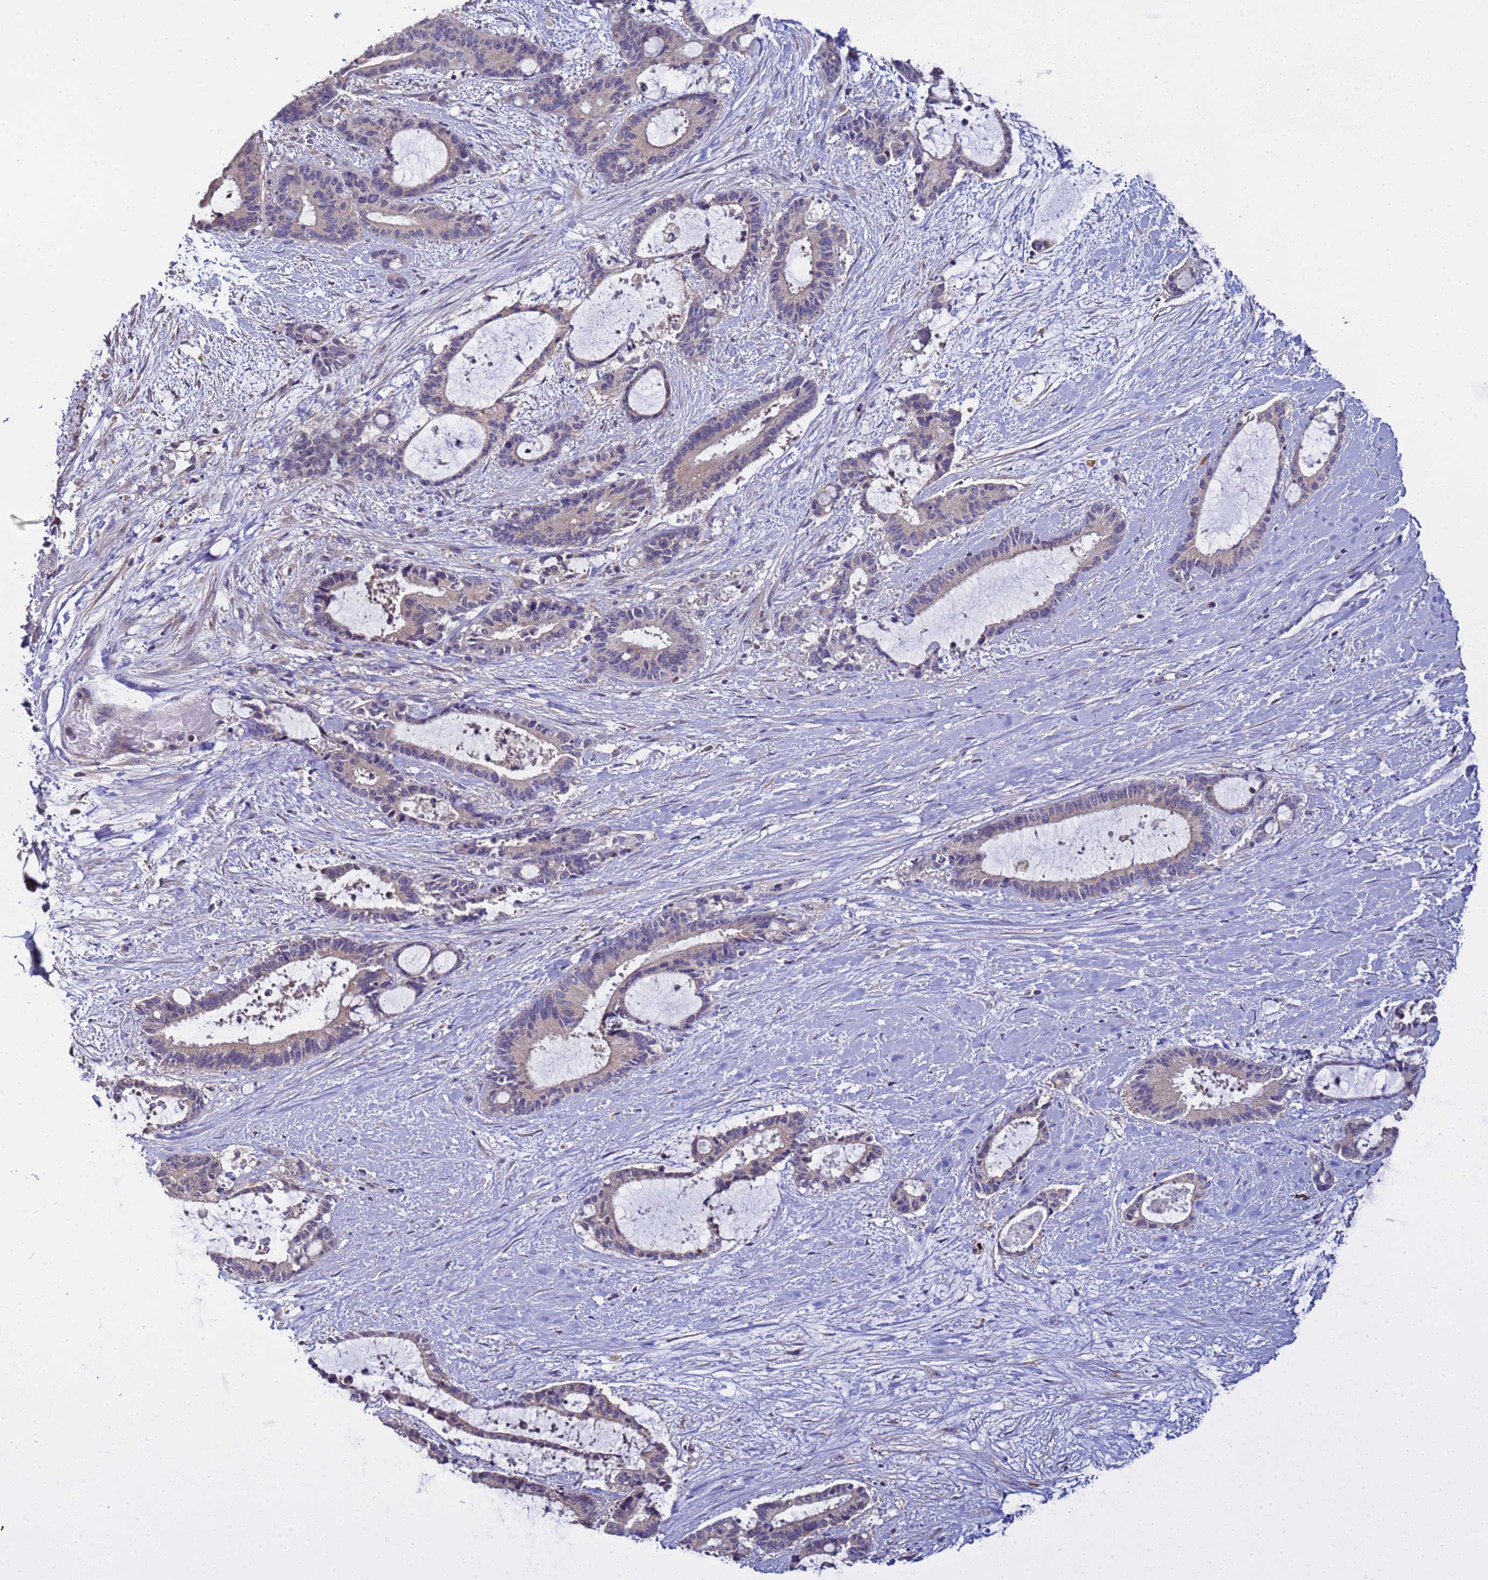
{"staining": {"intensity": "negative", "quantity": "none", "location": "none"}, "tissue": "liver cancer", "cell_type": "Tumor cells", "image_type": "cancer", "snomed": [{"axis": "morphology", "description": "Normal tissue, NOS"}, {"axis": "morphology", "description": "Cholangiocarcinoma"}, {"axis": "topography", "description": "Liver"}, {"axis": "topography", "description": "Peripheral nerve tissue"}], "caption": "A micrograph of liver cancer (cholangiocarcinoma) stained for a protein exhibits no brown staining in tumor cells.", "gene": "ELMOD2", "patient": {"sex": "female", "age": 73}}